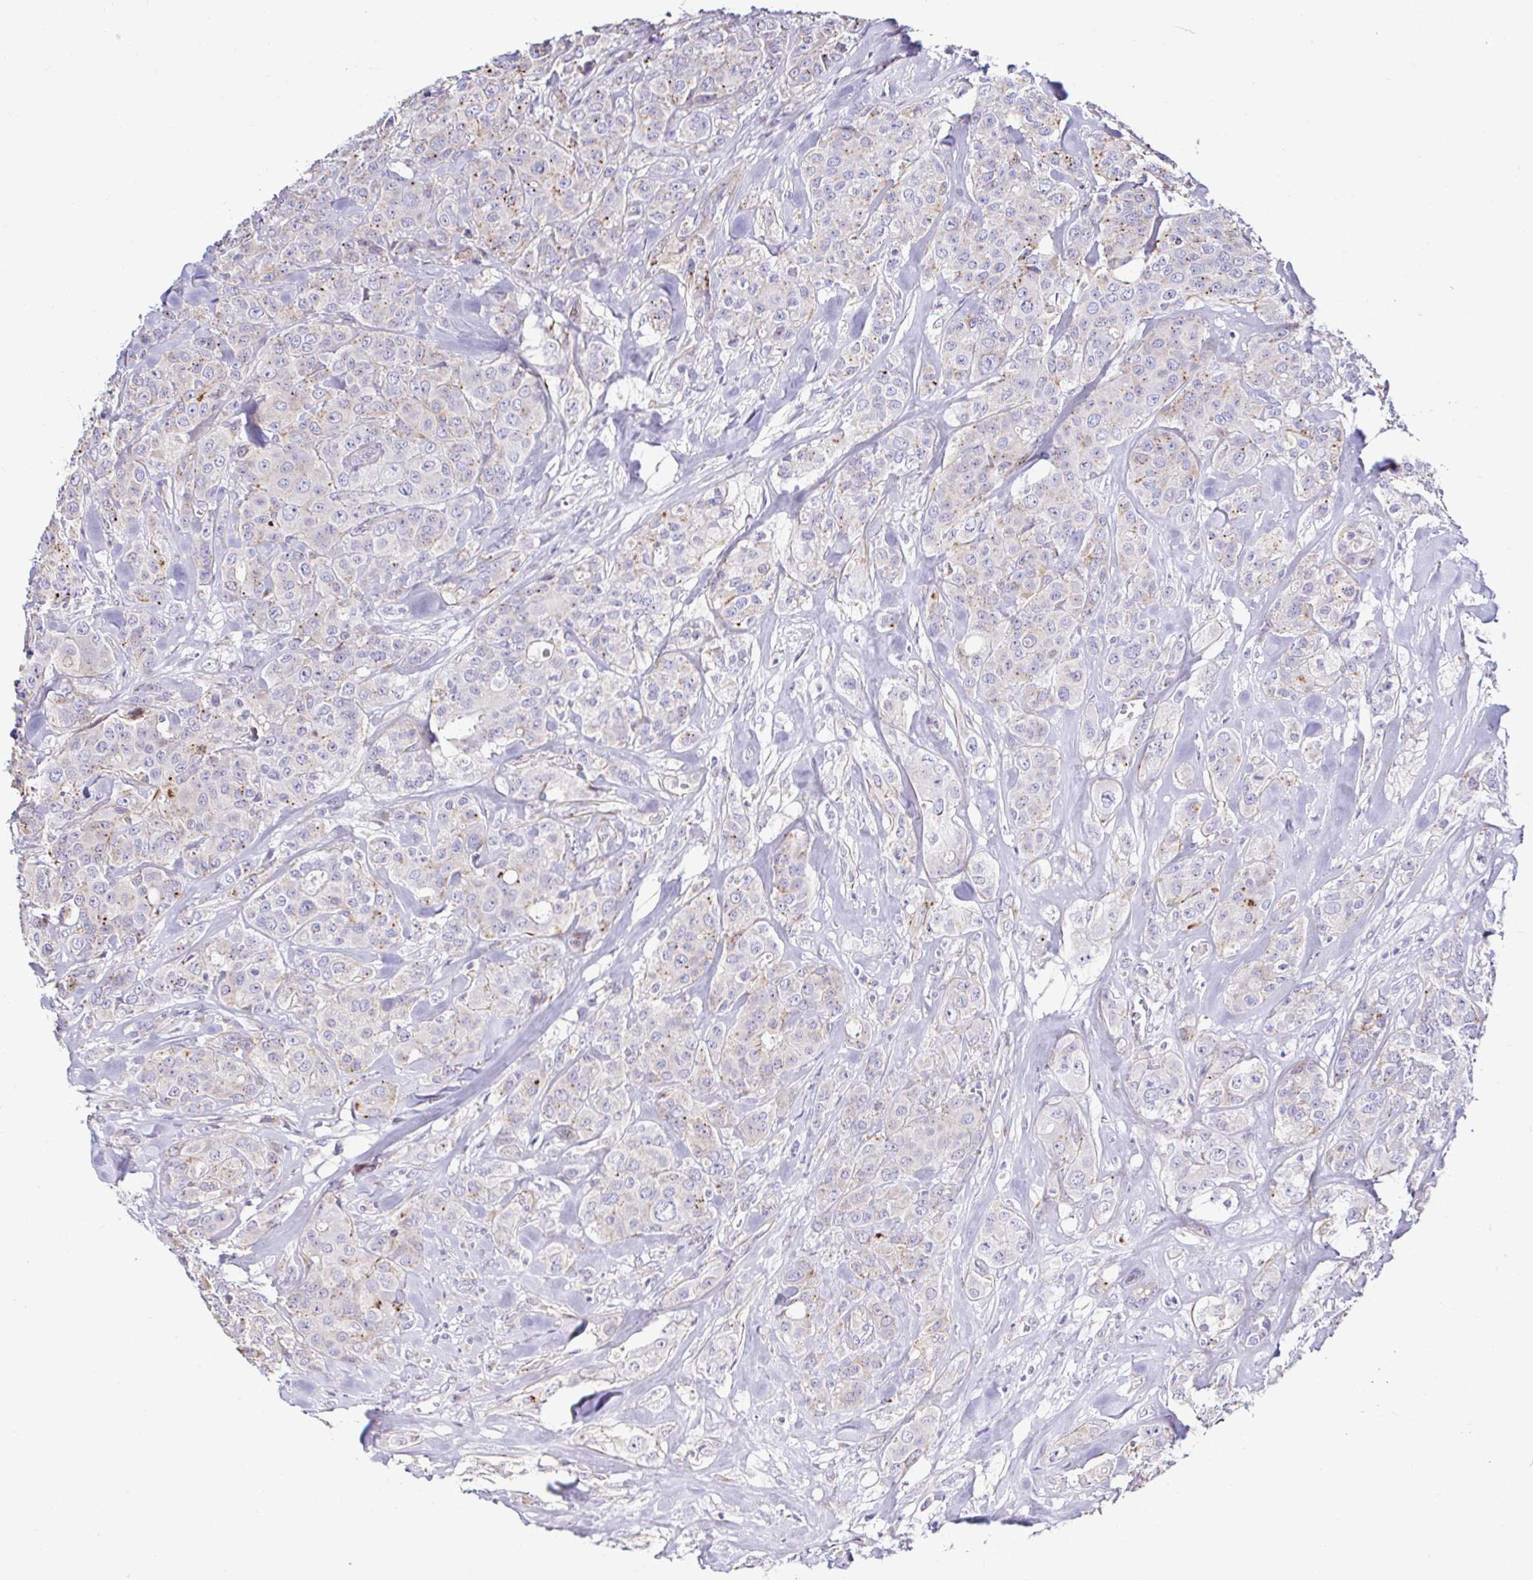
{"staining": {"intensity": "moderate", "quantity": "<25%", "location": "cytoplasmic/membranous"}, "tissue": "breast cancer", "cell_type": "Tumor cells", "image_type": "cancer", "snomed": [{"axis": "morphology", "description": "Normal tissue, NOS"}, {"axis": "morphology", "description": "Duct carcinoma"}, {"axis": "topography", "description": "Breast"}], "caption": "This is a micrograph of IHC staining of breast cancer (invasive ductal carcinoma), which shows moderate expression in the cytoplasmic/membranous of tumor cells.", "gene": "GALNS", "patient": {"sex": "female", "age": 43}}